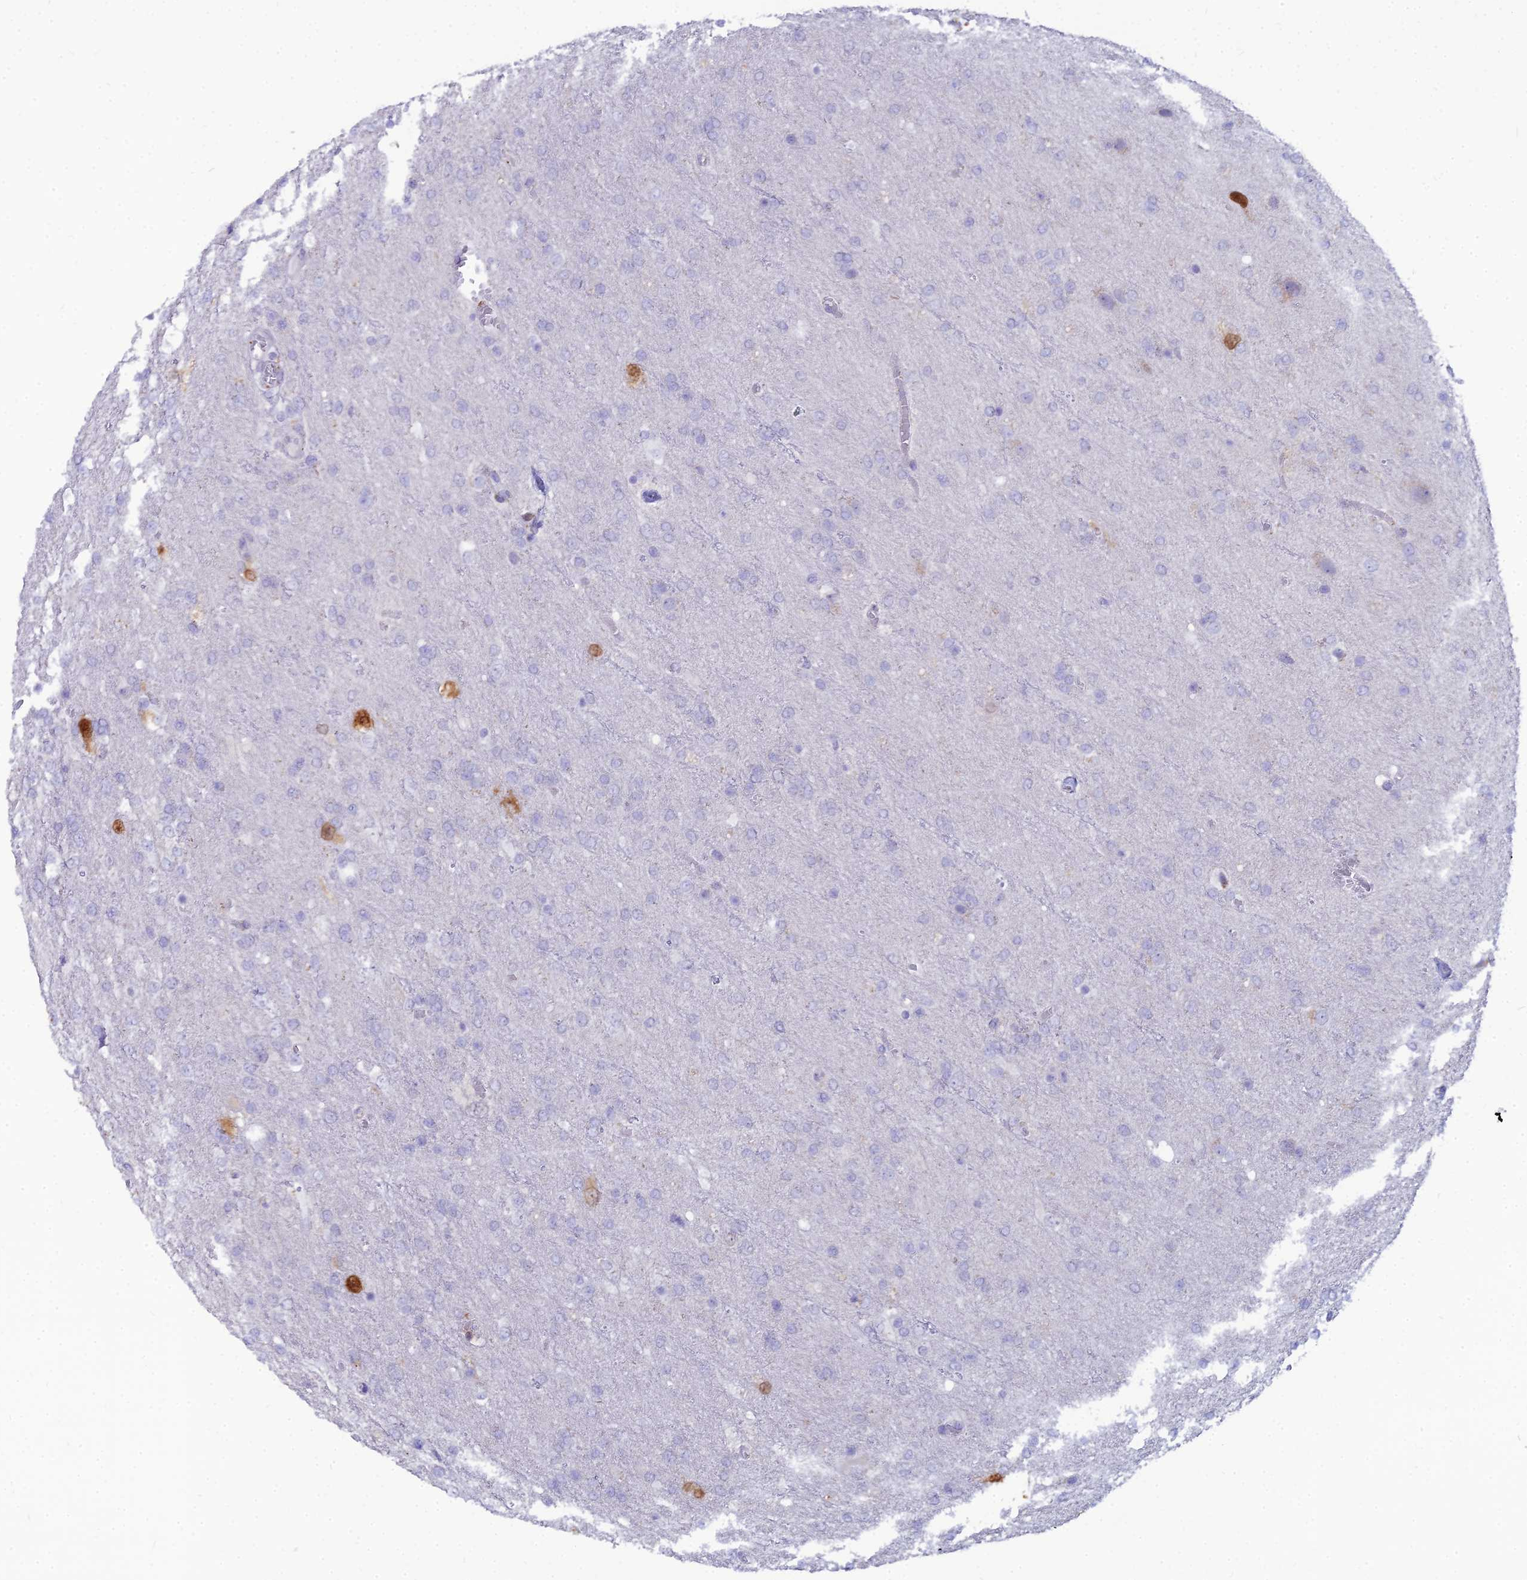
{"staining": {"intensity": "strong", "quantity": "<25%", "location": "nuclear"}, "tissue": "glioma", "cell_type": "Tumor cells", "image_type": "cancer", "snomed": [{"axis": "morphology", "description": "Glioma, malignant, High grade"}, {"axis": "topography", "description": "Brain"}], "caption": "Immunohistochemistry (IHC) of malignant glioma (high-grade) reveals medium levels of strong nuclear positivity in about <25% of tumor cells.", "gene": "NUSAP1", "patient": {"sex": "female", "age": 74}}